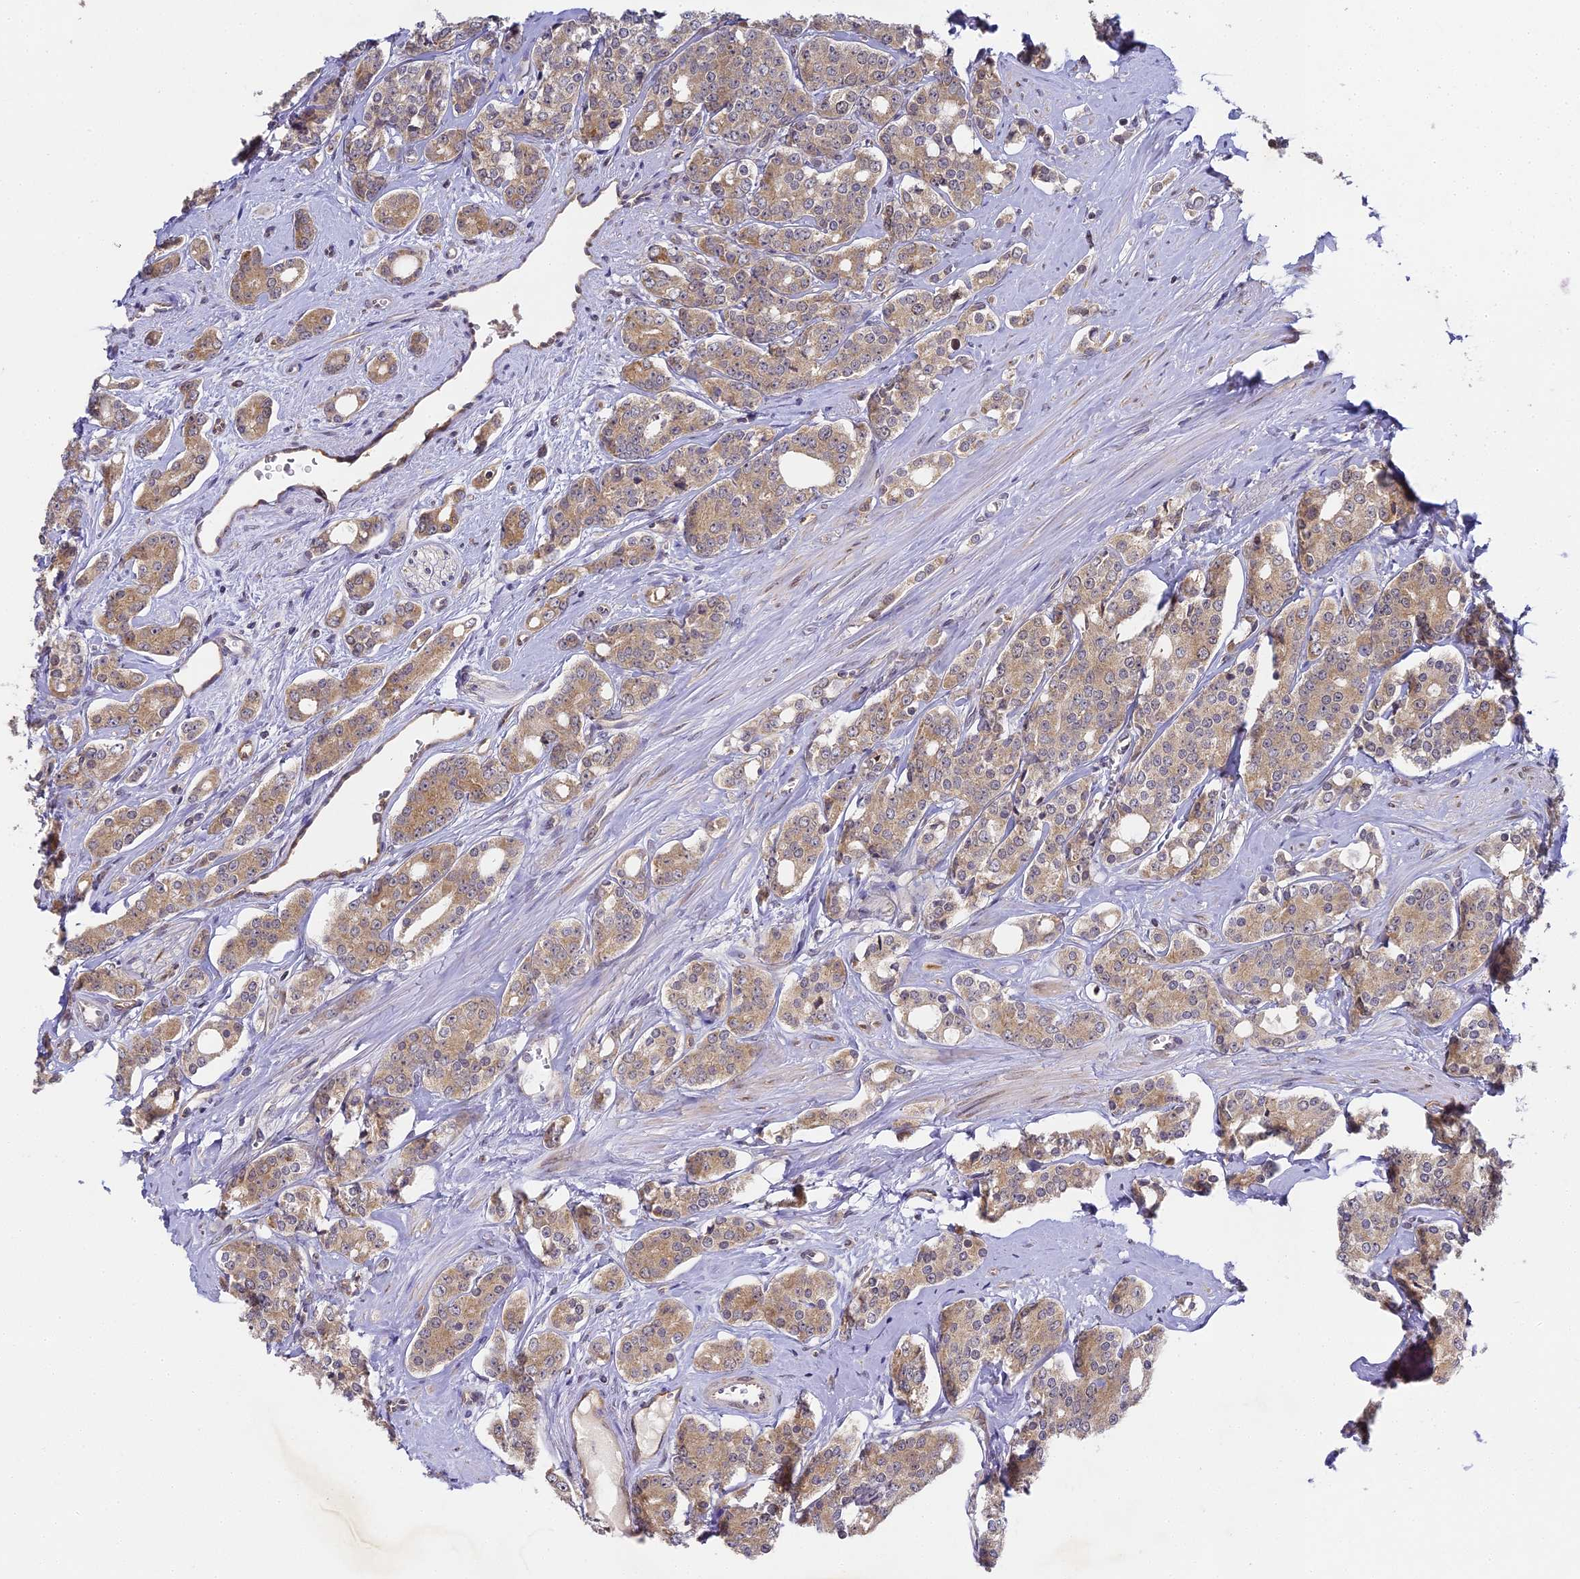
{"staining": {"intensity": "moderate", "quantity": ">75%", "location": "cytoplasmic/membranous"}, "tissue": "prostate cancer", "cell_type": "Tumor cells", "image_type": "cancer", "snomed": [{"axis": "morphology", "description": "Adenocarcinoma, High grade"}, {"axis": "topography", "description": "Prostate"}], "caption": "There is medium levels of moderate cytoplasmic/membranous positivity in tumor cells of prostate high-grade adenocarcinoma, as demonstrated by immunohistochemical staining (brown color).", "gene": "DNAAF10", "patient": {"sex": "male", "age": 62}}